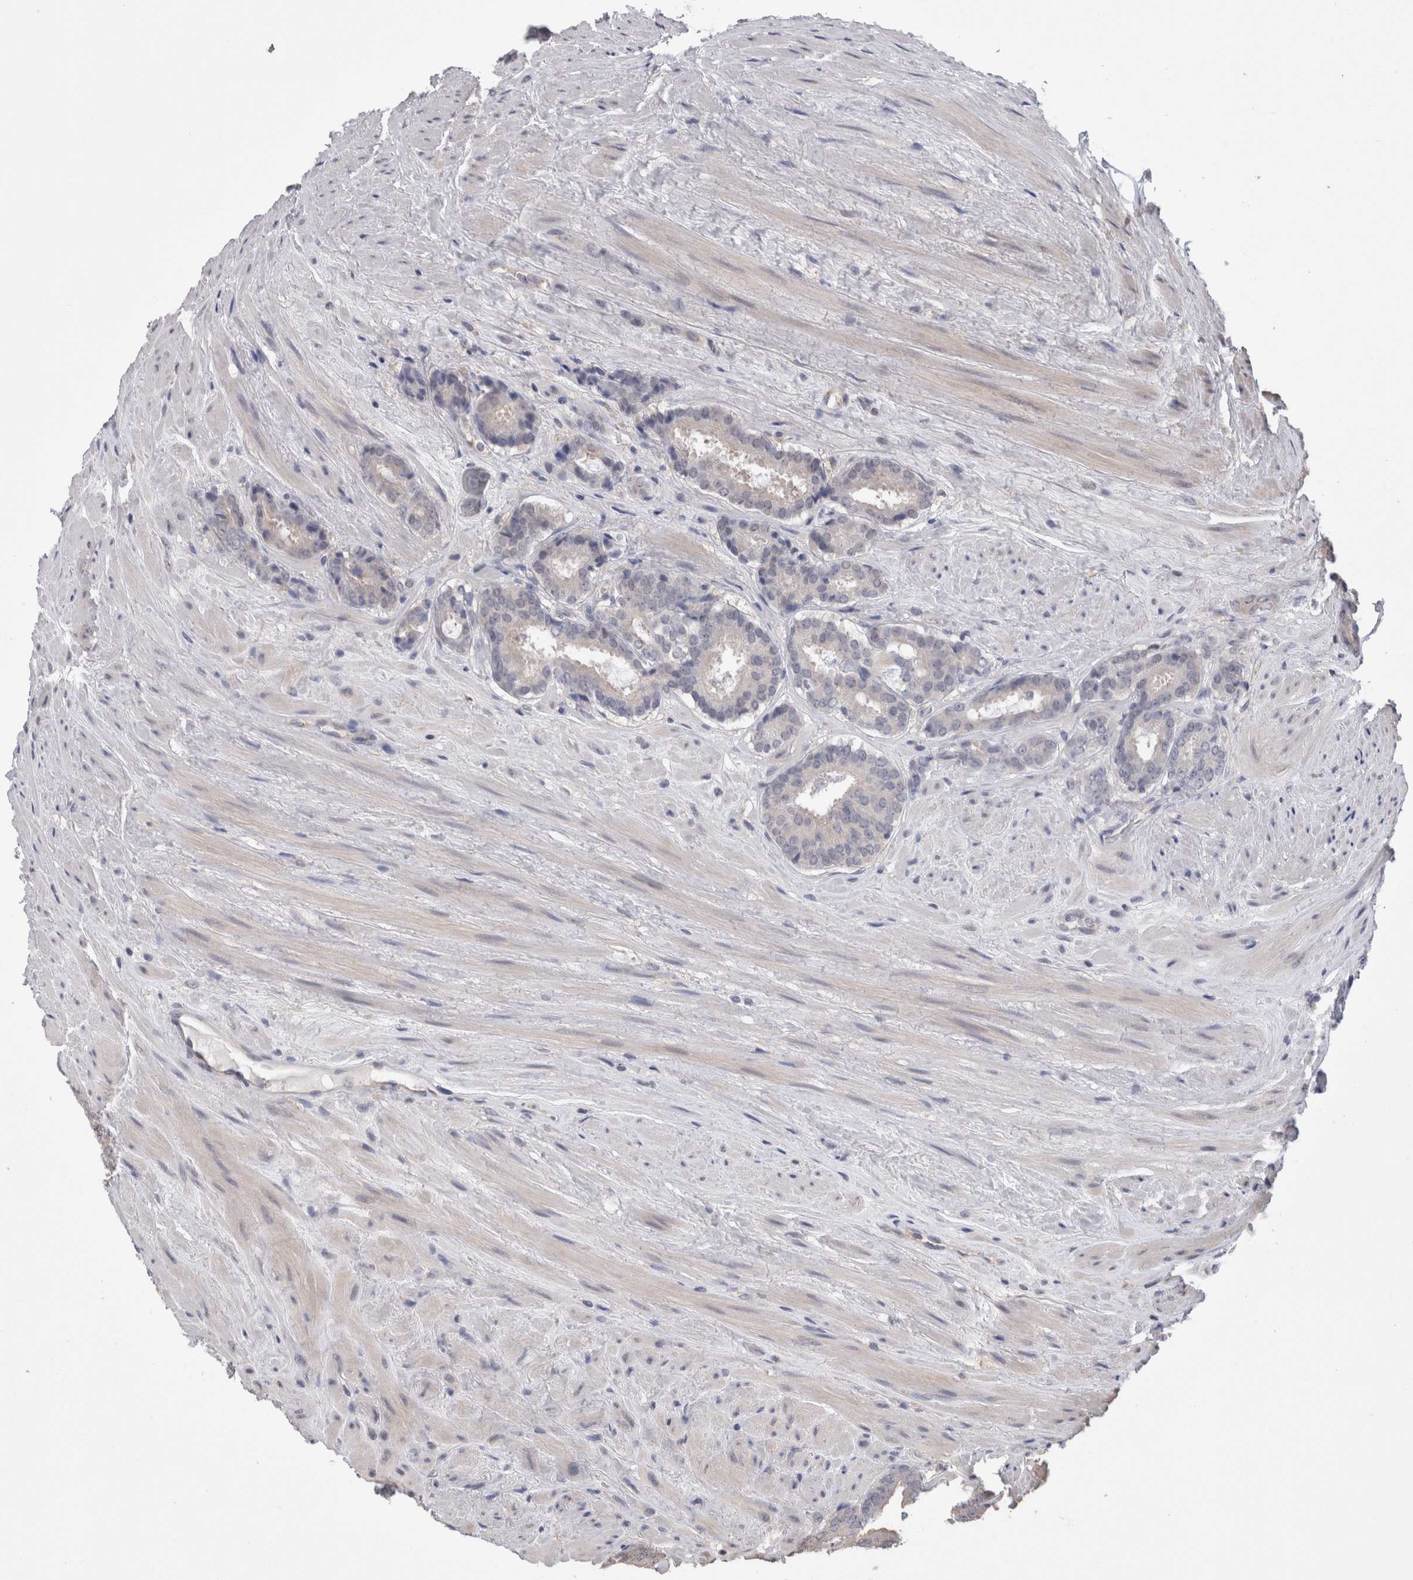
{"staining": {"intensity": "weak", "quantity": "<25%", "location": "cytoplasmic/membranous"}, "tissue": "prostate cancer", "cell_type": "Tumor cells", "image_type": "cancer", "snomed": [{"axis": "morphology", "description": "Adenocarcinoma, Low grade"}, {"axis": "topography", "description": "Prostate"}], "caption": "Human prostate cancer (low-grade adenocarcinoma) stained for a protein using immunohistochemistry (IHC) exhibits no staining in tumor cells.", "gene": "DCTN6", "patient": {"sex": "male", "age": 69}}